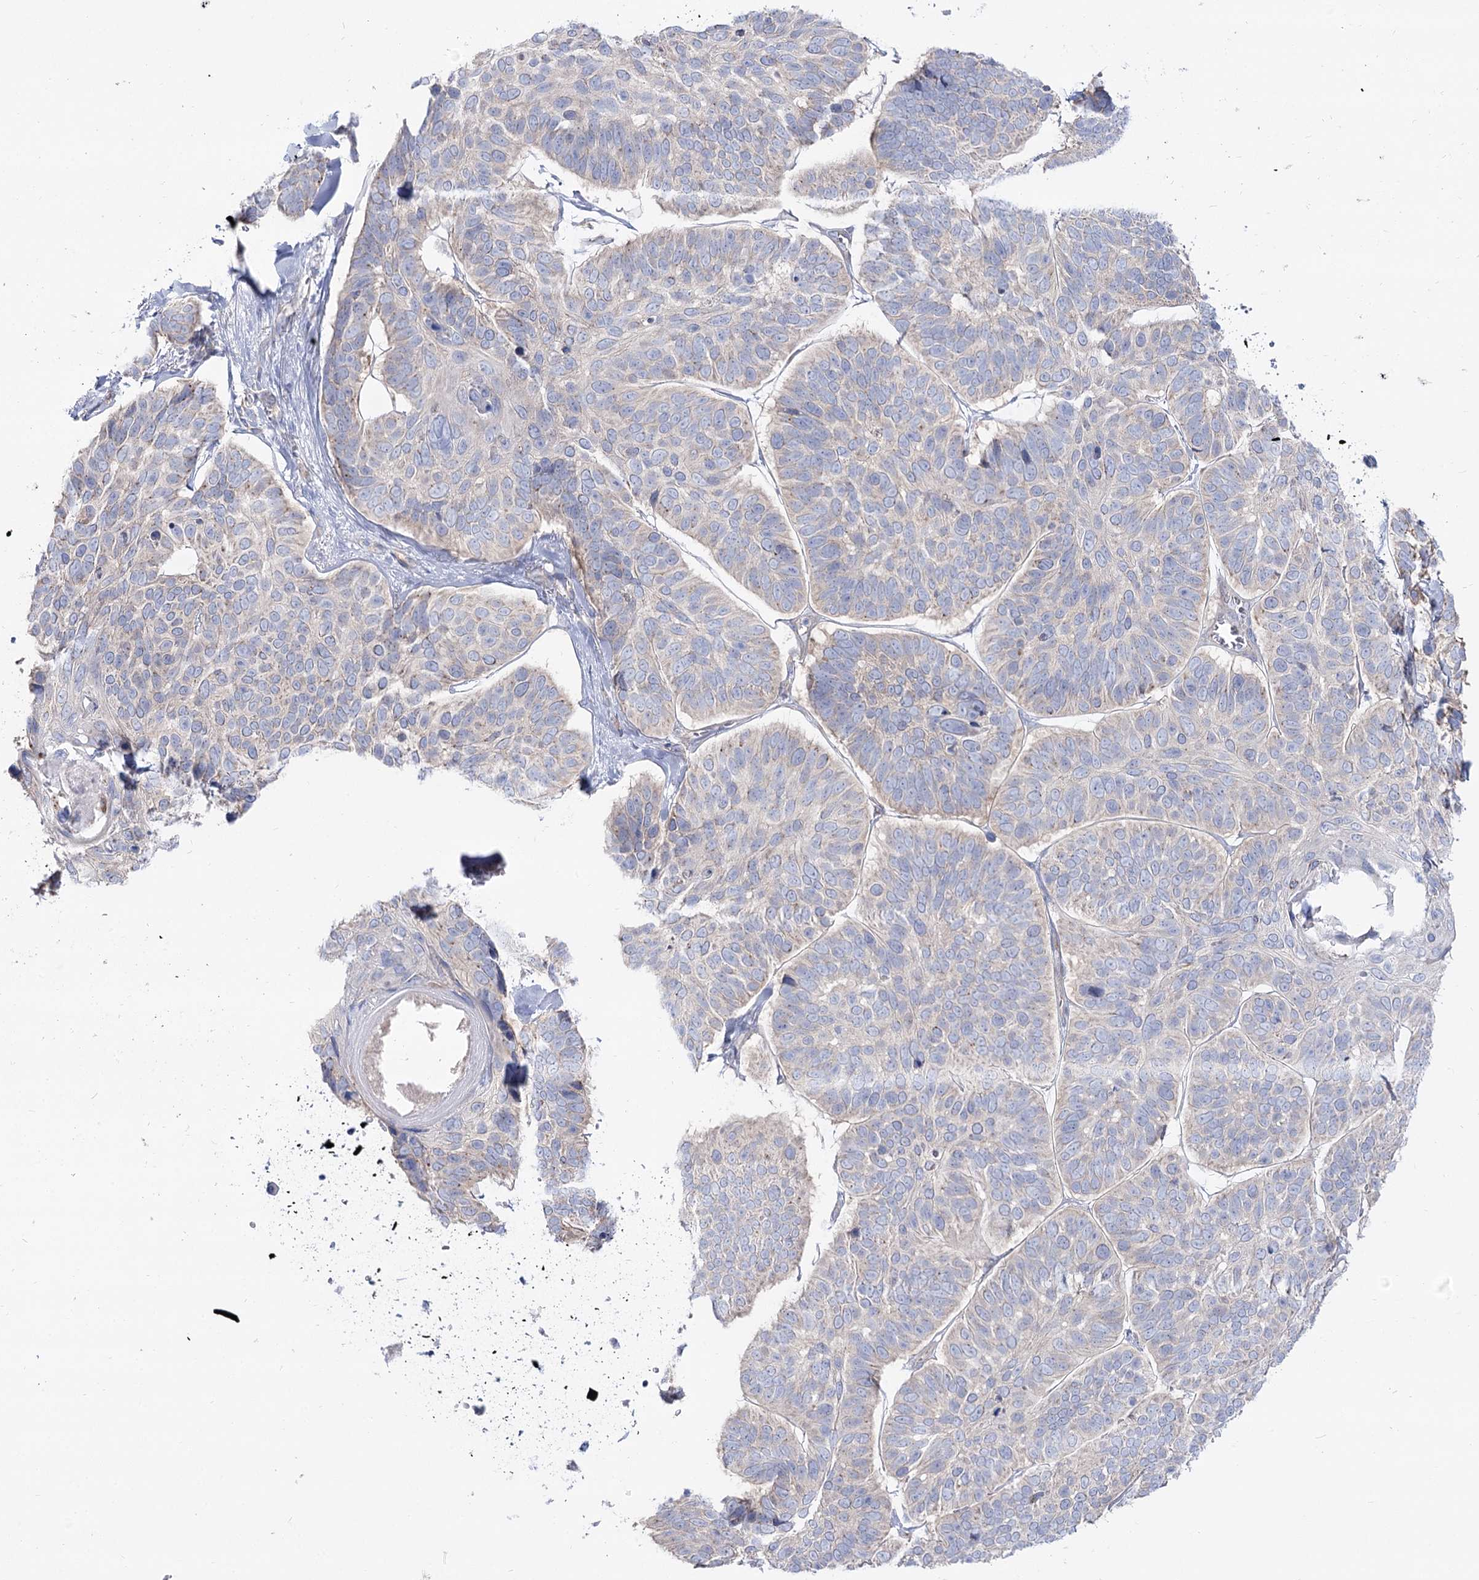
{"staining": {"intensity": "negative", "quantity": "none", "location": "none"}, "tissue": "skin cancer", "cell_type": "Tumor cells", "image_type": "cancer", "snomed": [{"axis": "morphology", "description": "Basal cell carcinoma"}, {"axis": "topography", "description": "Skin"}], "caption": "Protein analysis of skin cancer (basal cell carcinoma) displays no significant positivity in tumor cells.", "gene": "SUOX", "patient": {"sex": "male", "age": 62}}